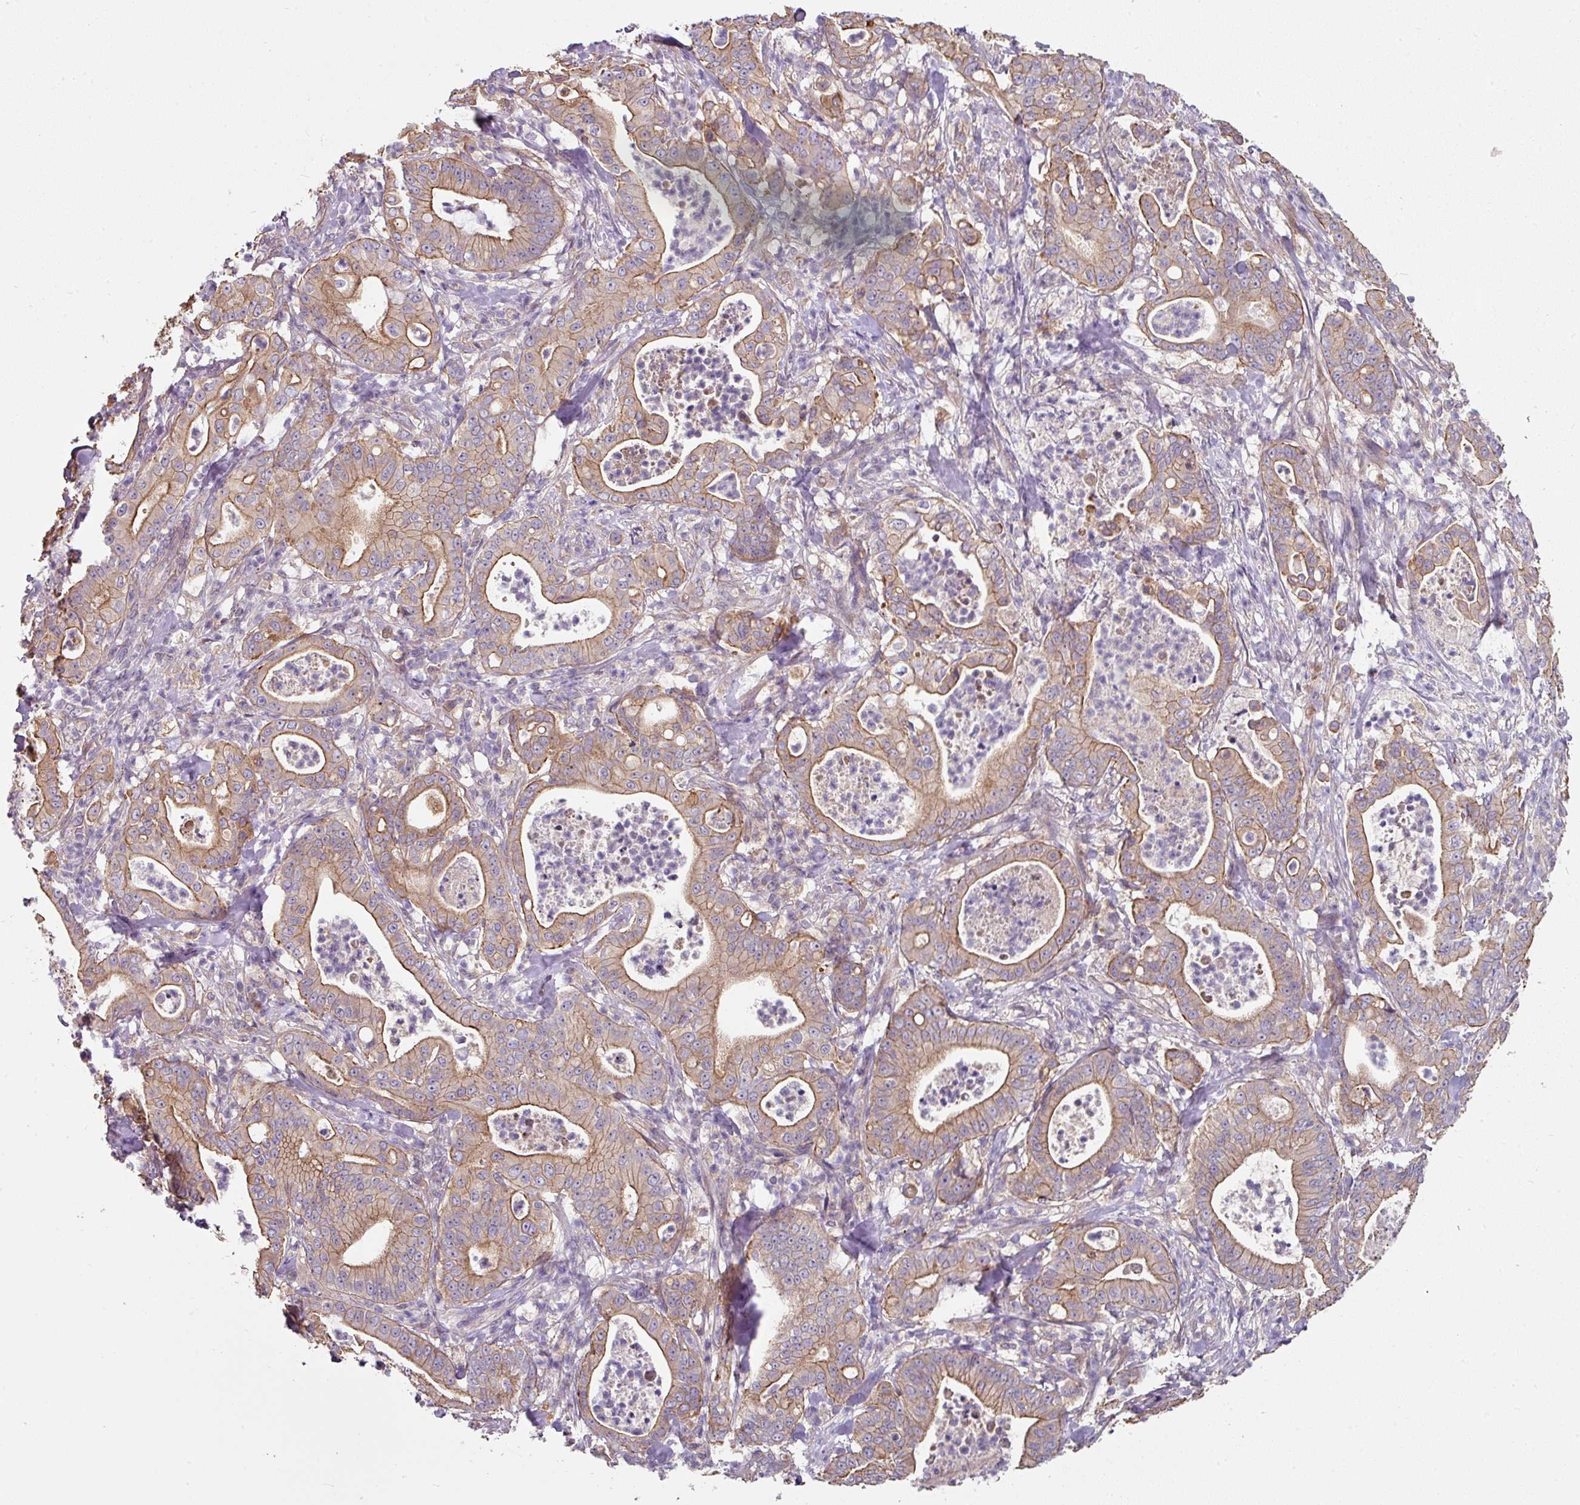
{"staining": {"intensity": "moderate", "quantity": ">75%", "location": "cytoplasmic/membranous"}, "tissue": "pancreatic cancer", "cell_type": "Tumor cells", "image_type": "cancer", "snomed": [{"axis": "morphology", "description": "Adenocarcinoma, NOS"}, {"axis": "topography", "description": "Pancreas"}], "caption": "Pancreatic cancer stained with DAB IHC displays medium levels of moderate cytoplasmic/membranous staining in approximately >75% of tumor cells.", "gene": "C4orf48", "patient": {"sex": "male", "age": 71}}